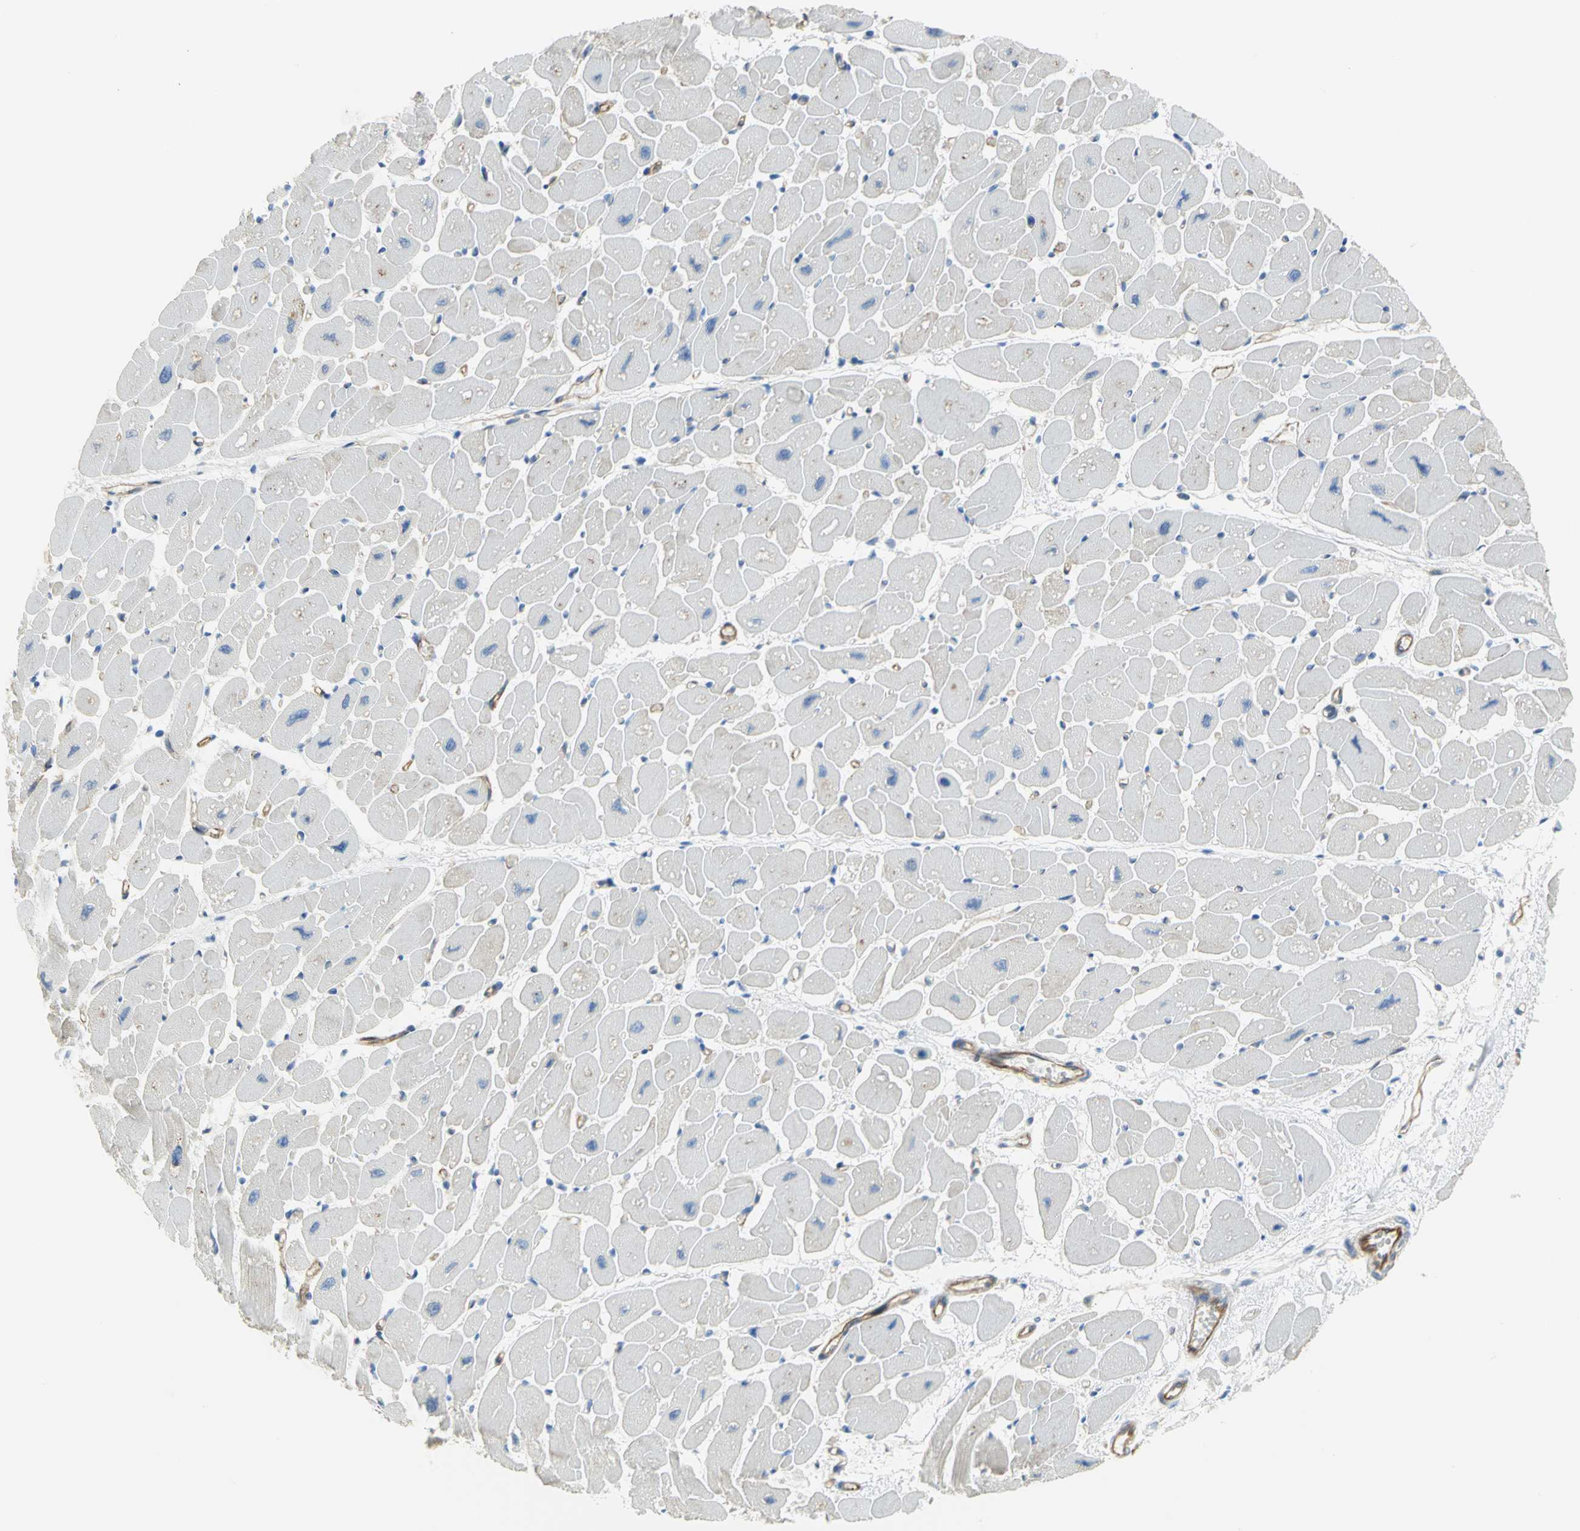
{"staining": {"intensity": "negative", "quantity": "none", "location": "none"}, "tissue": "heart muscle", "cell_type": "Cardiomyocytes", "image_type": "normal", "snomed": [{"axis": "morphology", "description": "Normal tissue, NOS"}, {"axis": "topography", "description": "Heart"}], "caption": "Human heart muscle stained for a protein using immunohistochemistry (IHC) reveals no positivity in cardiomyocytes.", "gene": "FLNB", "patient": {"sex": "female", "age": 54}}